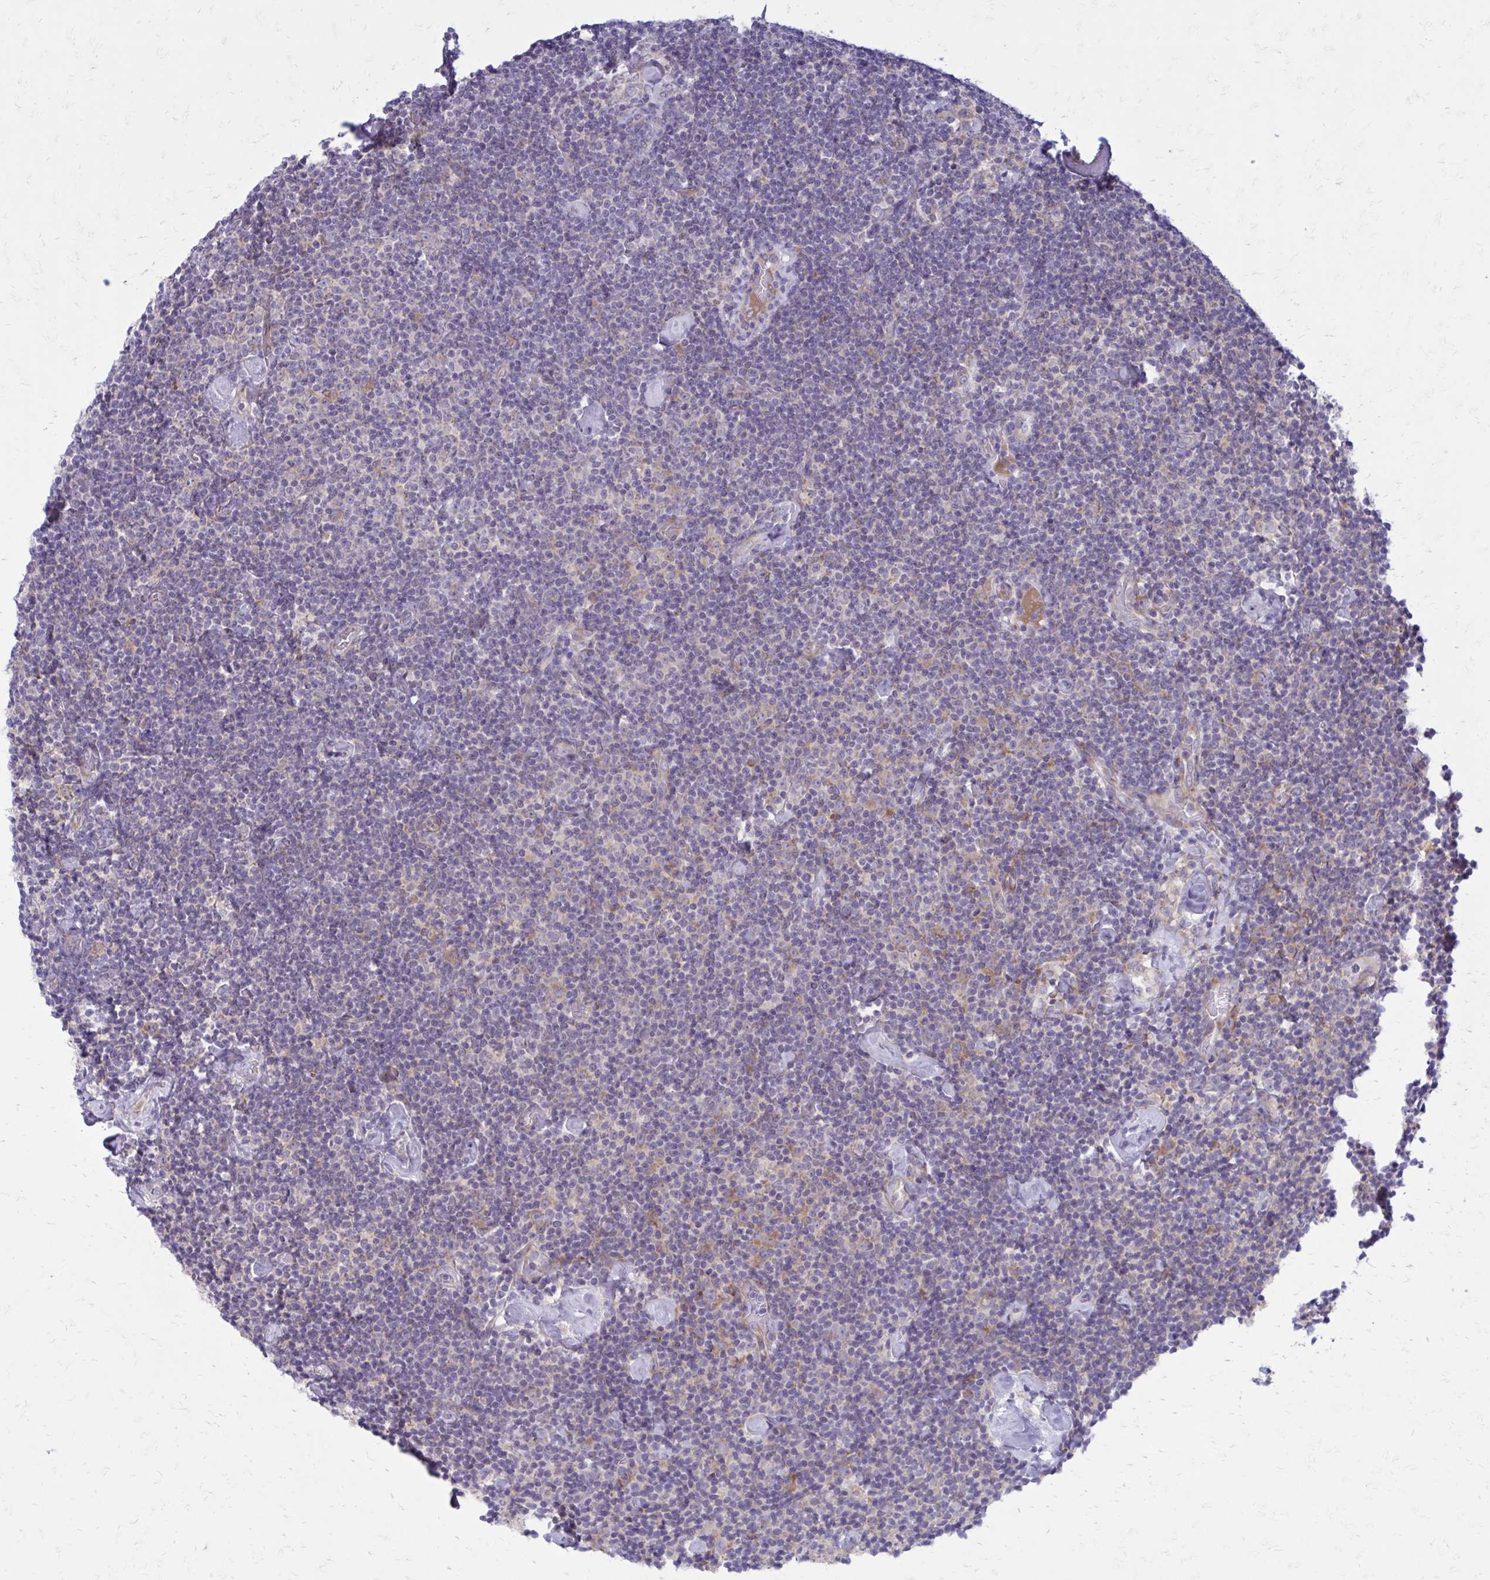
{"staining": {"intensity": "negative", "quantity": "none", "location": "none"}, "tissue": "lymphoma", "cell_type": "Tumor cells", "image_type": "cancer", "snomed": [{"axis": "morphology", "description": "Malignant lymphoma, non-Hodgkin's type, Low grade"}, {"axis": "topography", "description": "Lymph node"}], "caption": "Immunohistochemistry (IHC) histopathology image of neoplastic tissue: lymphoma stained with DAB (3,3'-diaminobenzidine) reveals no significant protein positivity in tumor cells. Nuclei are stained in blue.", "gene": "GIGYF2", "patient": {"sex": "male", "age": 81}}